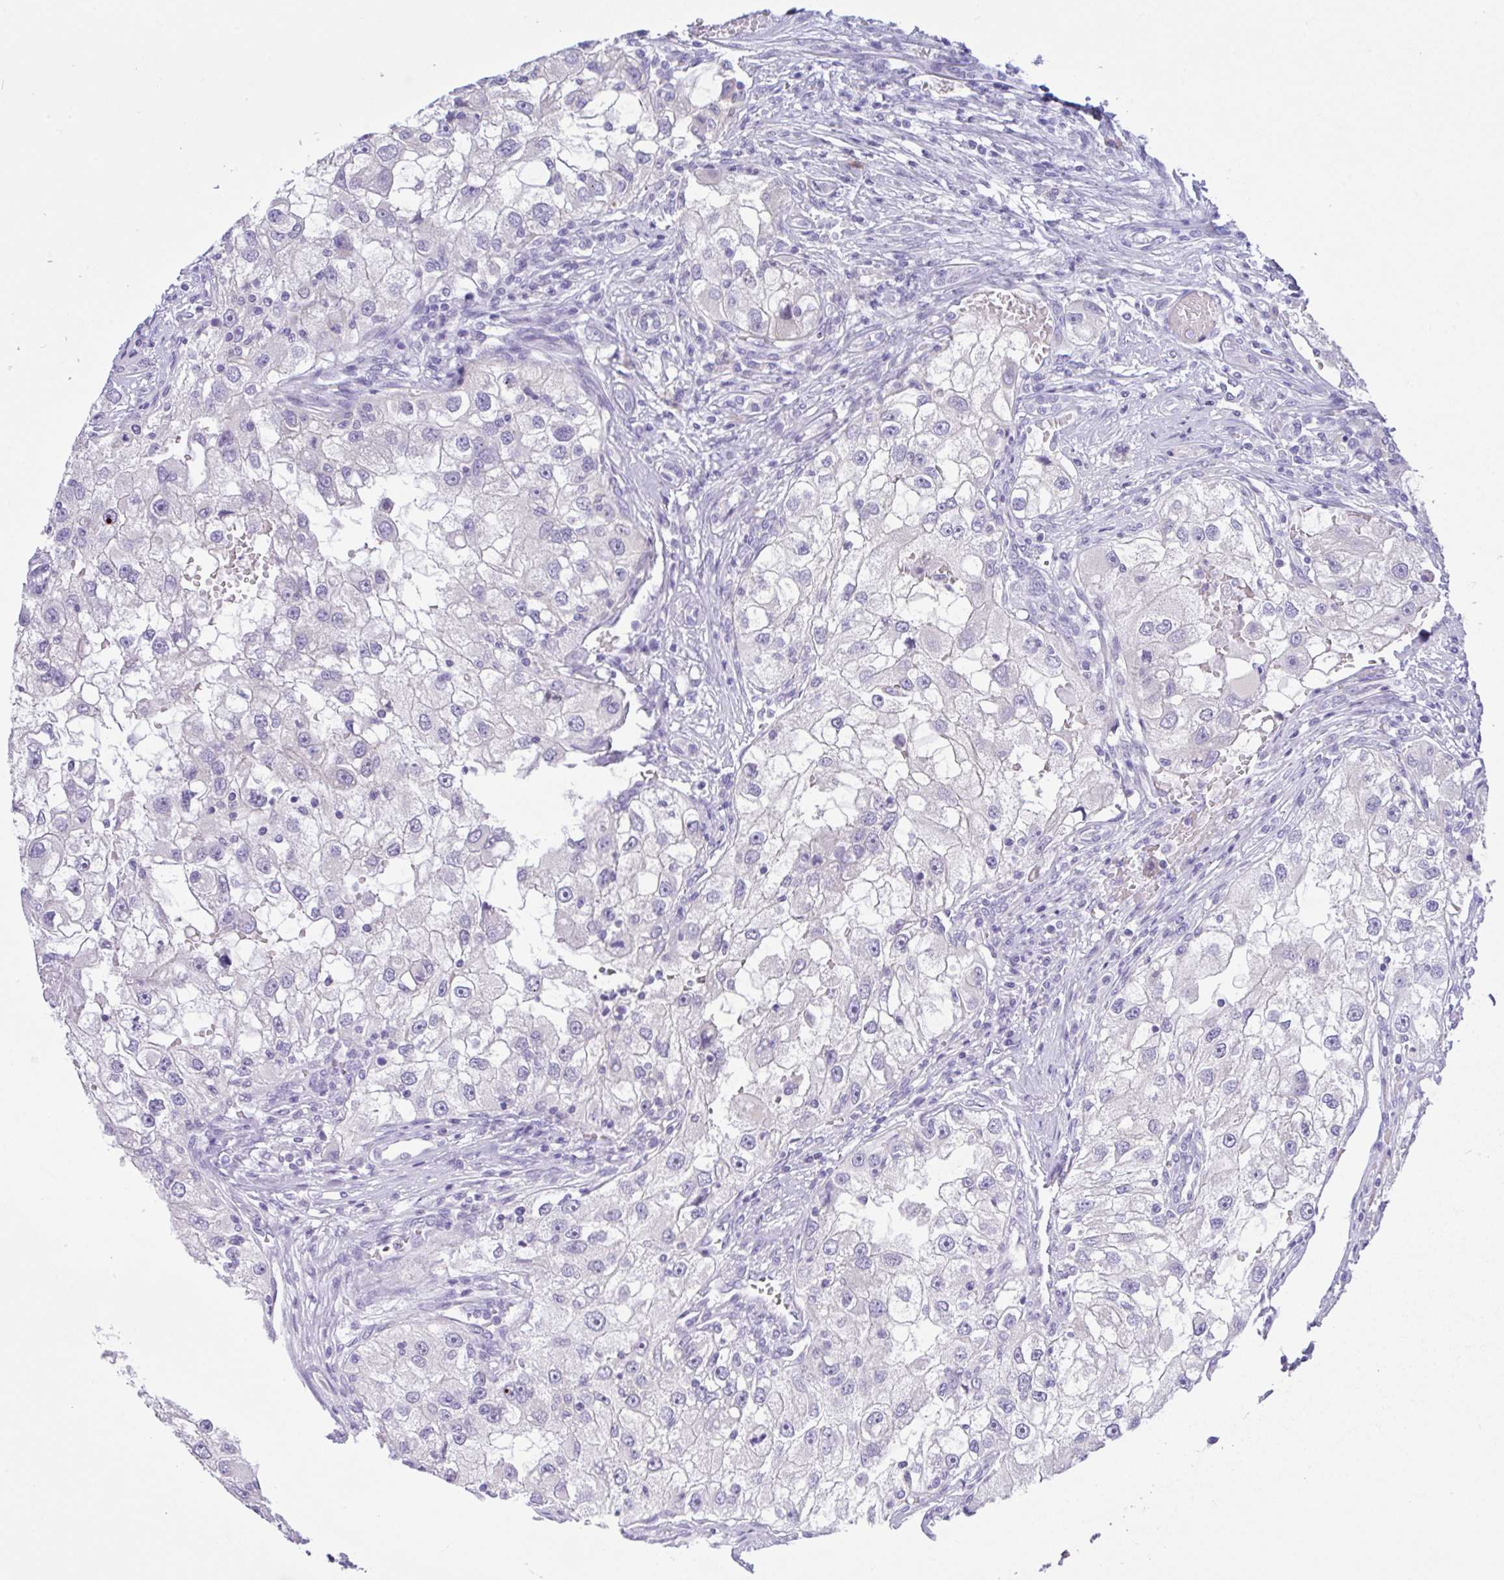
{"staining": {"intensity": "negative", "quantity": "none", "location": "none"}, "tissue": "renal cancer", "cell_type": "Tumor cells", "image_type": "cancer", "snomed": [{"axis": "morphology", "description": "Adenocarcinoma, NOS"}, {"axis": "topography", "description": "Kidney"}], "caption": "Tumor cells are negative for brown protein staining in renal adenocarcinoma.", "gene": "NCF1", "patient": {"sex": "male", "age": 63}}